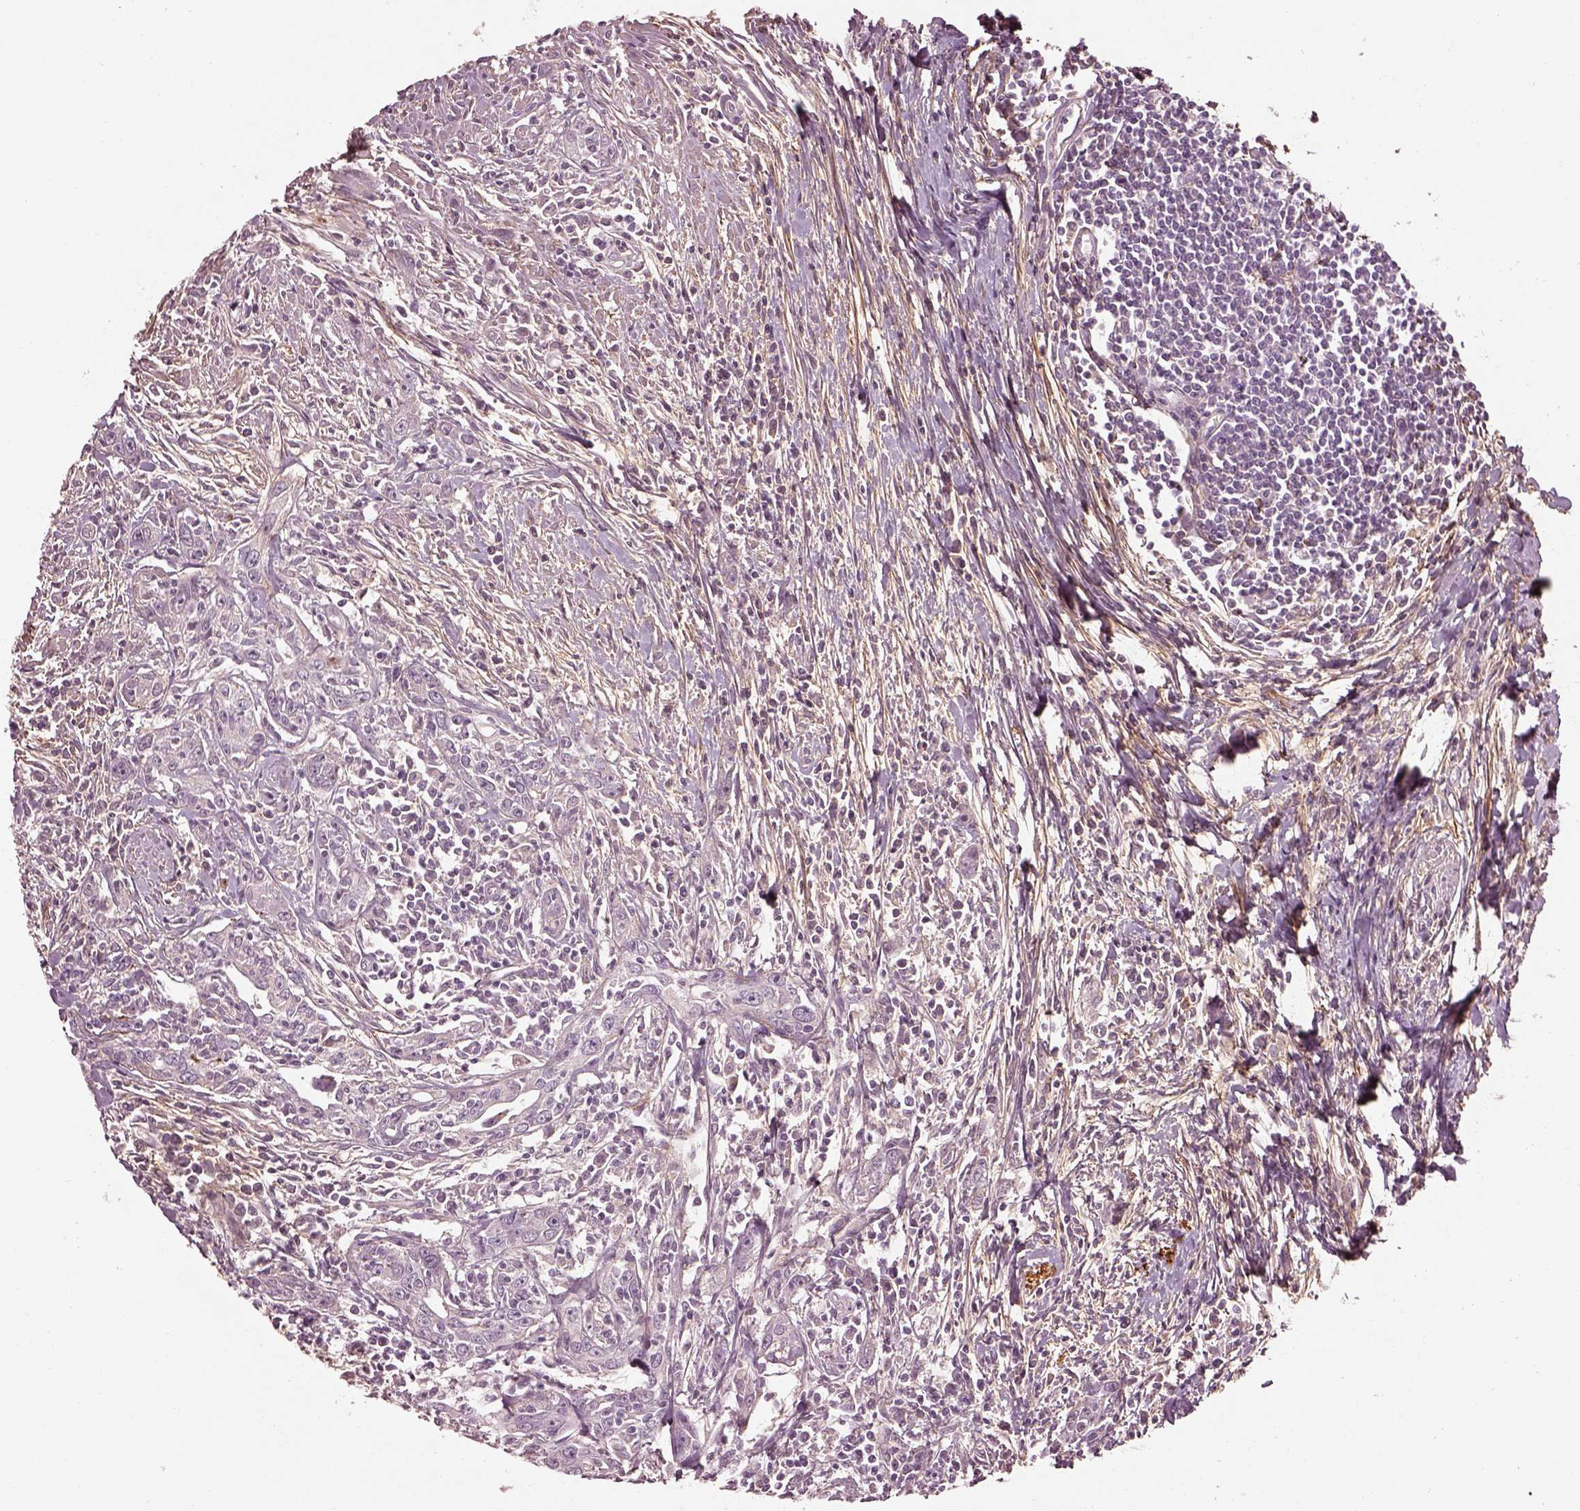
{"staining": {"intensity": "negative", "quantity": "none", "location": "none"}, "tissue": "urothelial cancer", "cell_type": "Tumor cells", "image_type": "cancer", "snomed": [{"axis": "morphology", "description": "Urothelial carcinoma, High grade"}, {"axis": "topography", "description": "Urinary bladder"}], "caption": "High power microscopy histopathology image of an immunohistochemistry (IHC) histopathology image of urothelial carcinoma (high-grade), revealing no significant expression in tumor cells.", "gene": "EFEMP1", "patient": {"sex": "male", "age": 83}}